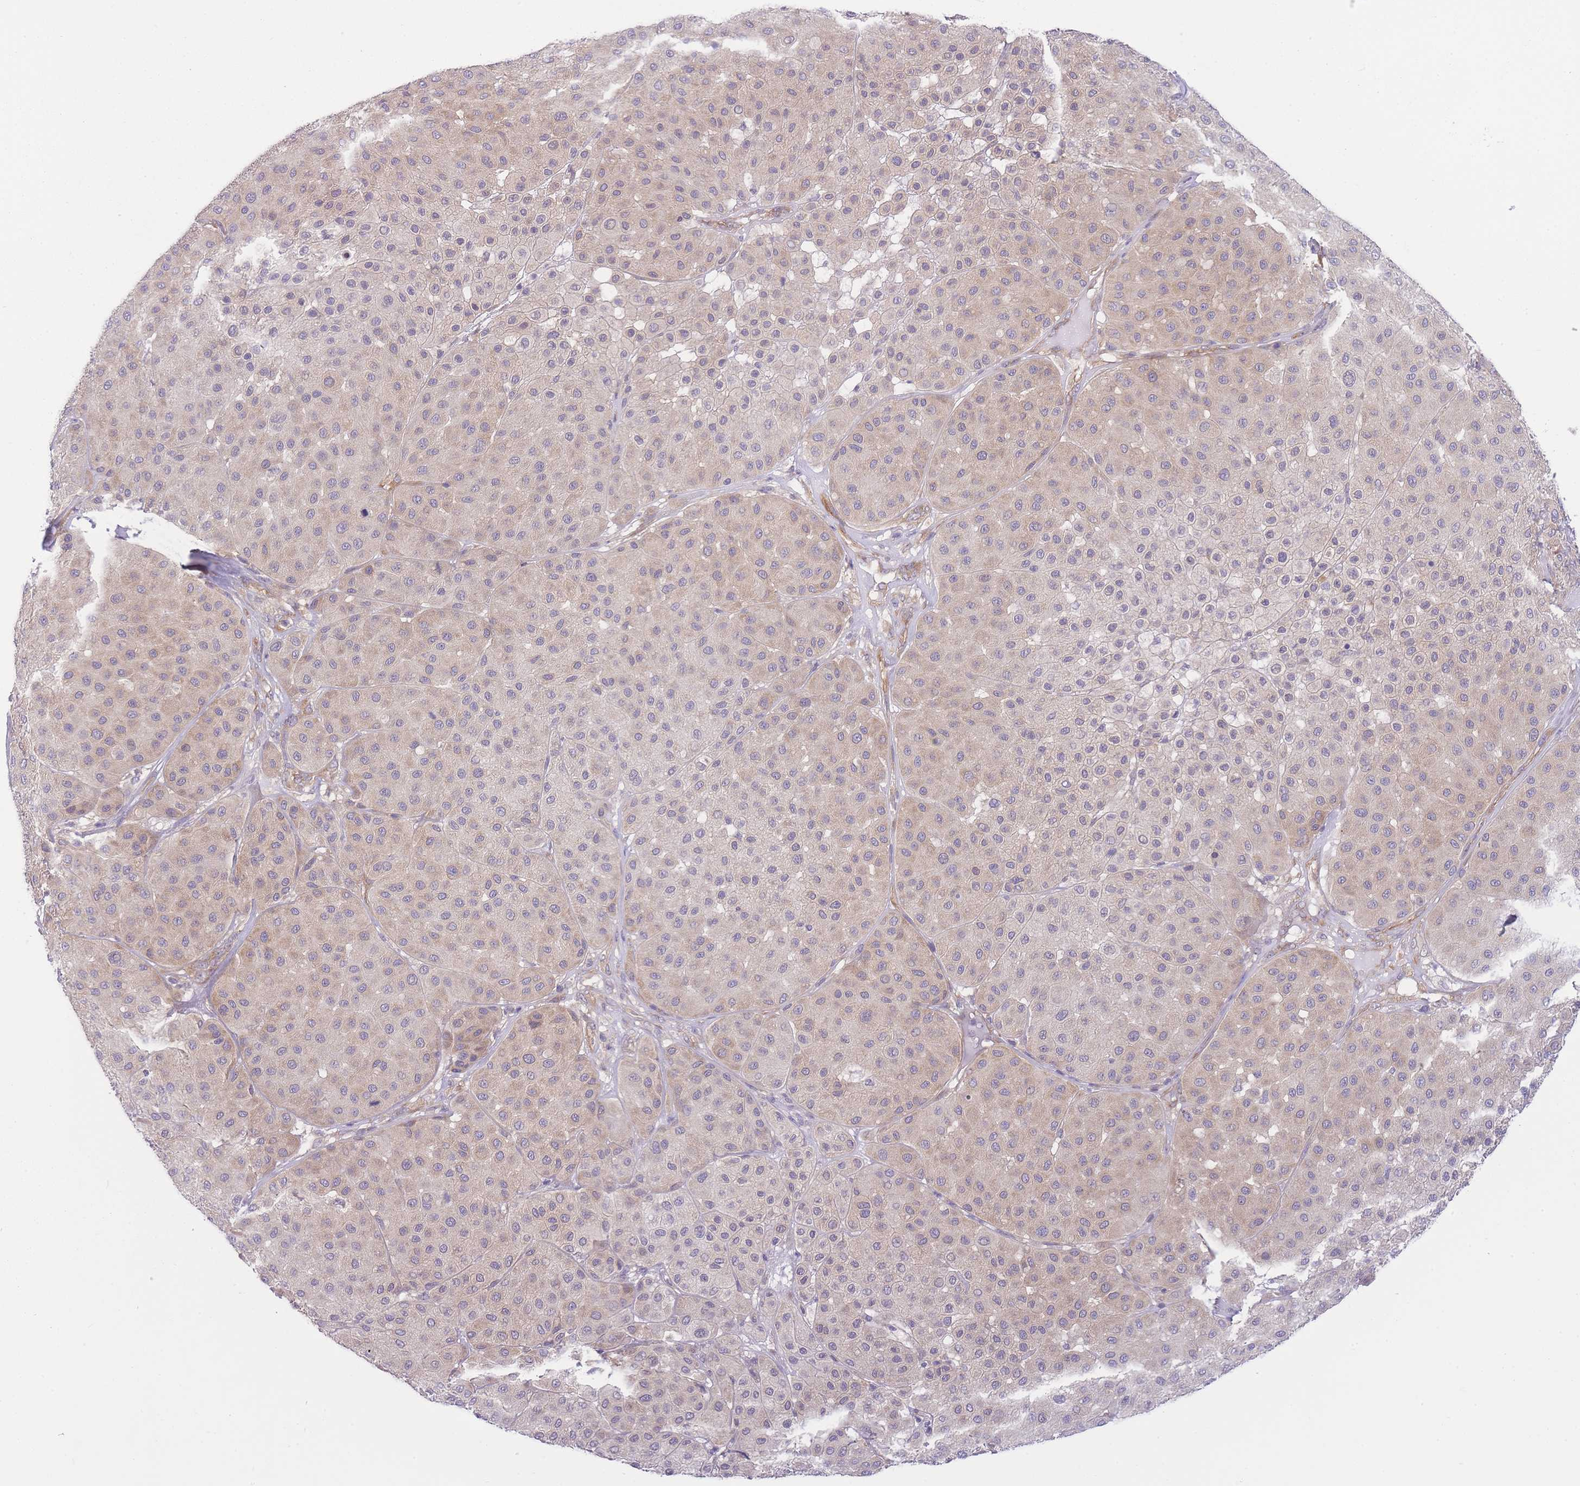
{"staining": {"intensity": "weak", "quantity": "25%-75%", "location": "cytoplasmic/membranous"}, "tissue": "melanoma", "cell_type": "Tumor cells", "image_type": "cancer", "snomed": [{"axis": "morphology", "description": "Malignant melanoma, Metastatic site"}, {"axis": "topography", "description": "Smooth muscle"}], "caption": "Malignant melanoma (metastatic site) stained with DAB immunohistochemistry (IHC) displays low levels of weak cytoplasmic/membranous expression in approximately 25%-75% of tumor cells.", "gene": "PFDN6", "patient": {"sex": "male", "age": 41}}